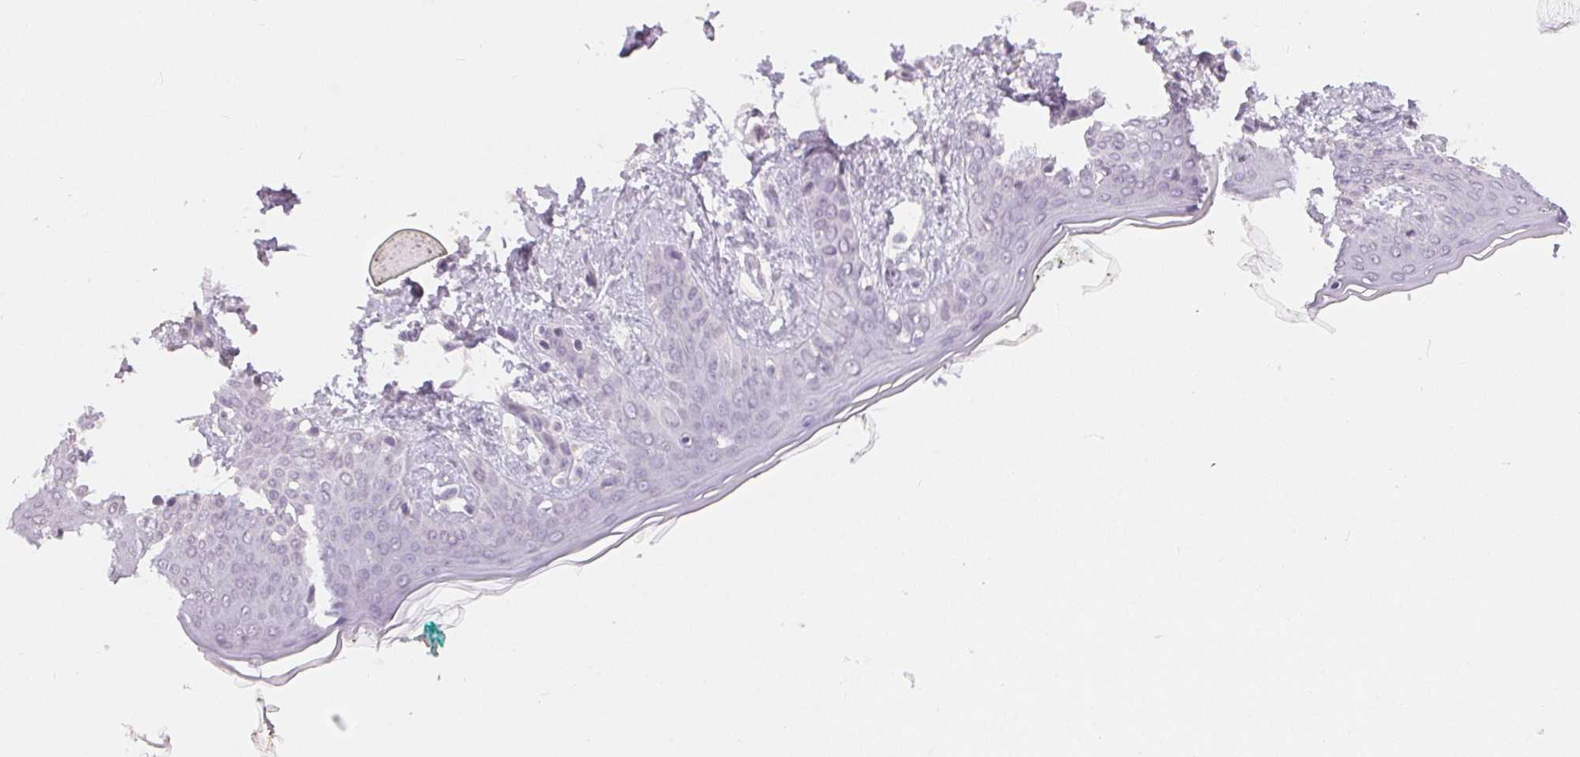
{"staining": {"intensity": "negative", "quantity": "none", "location": "none"}, "tissue": "skin", "cell_type": "Fibroblasts", "image_type": "normal", "snomed": [{"axis": "morphology", "description": "Normal tissue, NOS"}, {"axis": "topography", "description": "Skin"}], "caption": "This is an immunohistochemistry (IHC) photomicrograph of benign human skin. There is no expression in fibroblasts.", "gene": "TMEM174", "patient": {"sex": "female", "age": 34}}